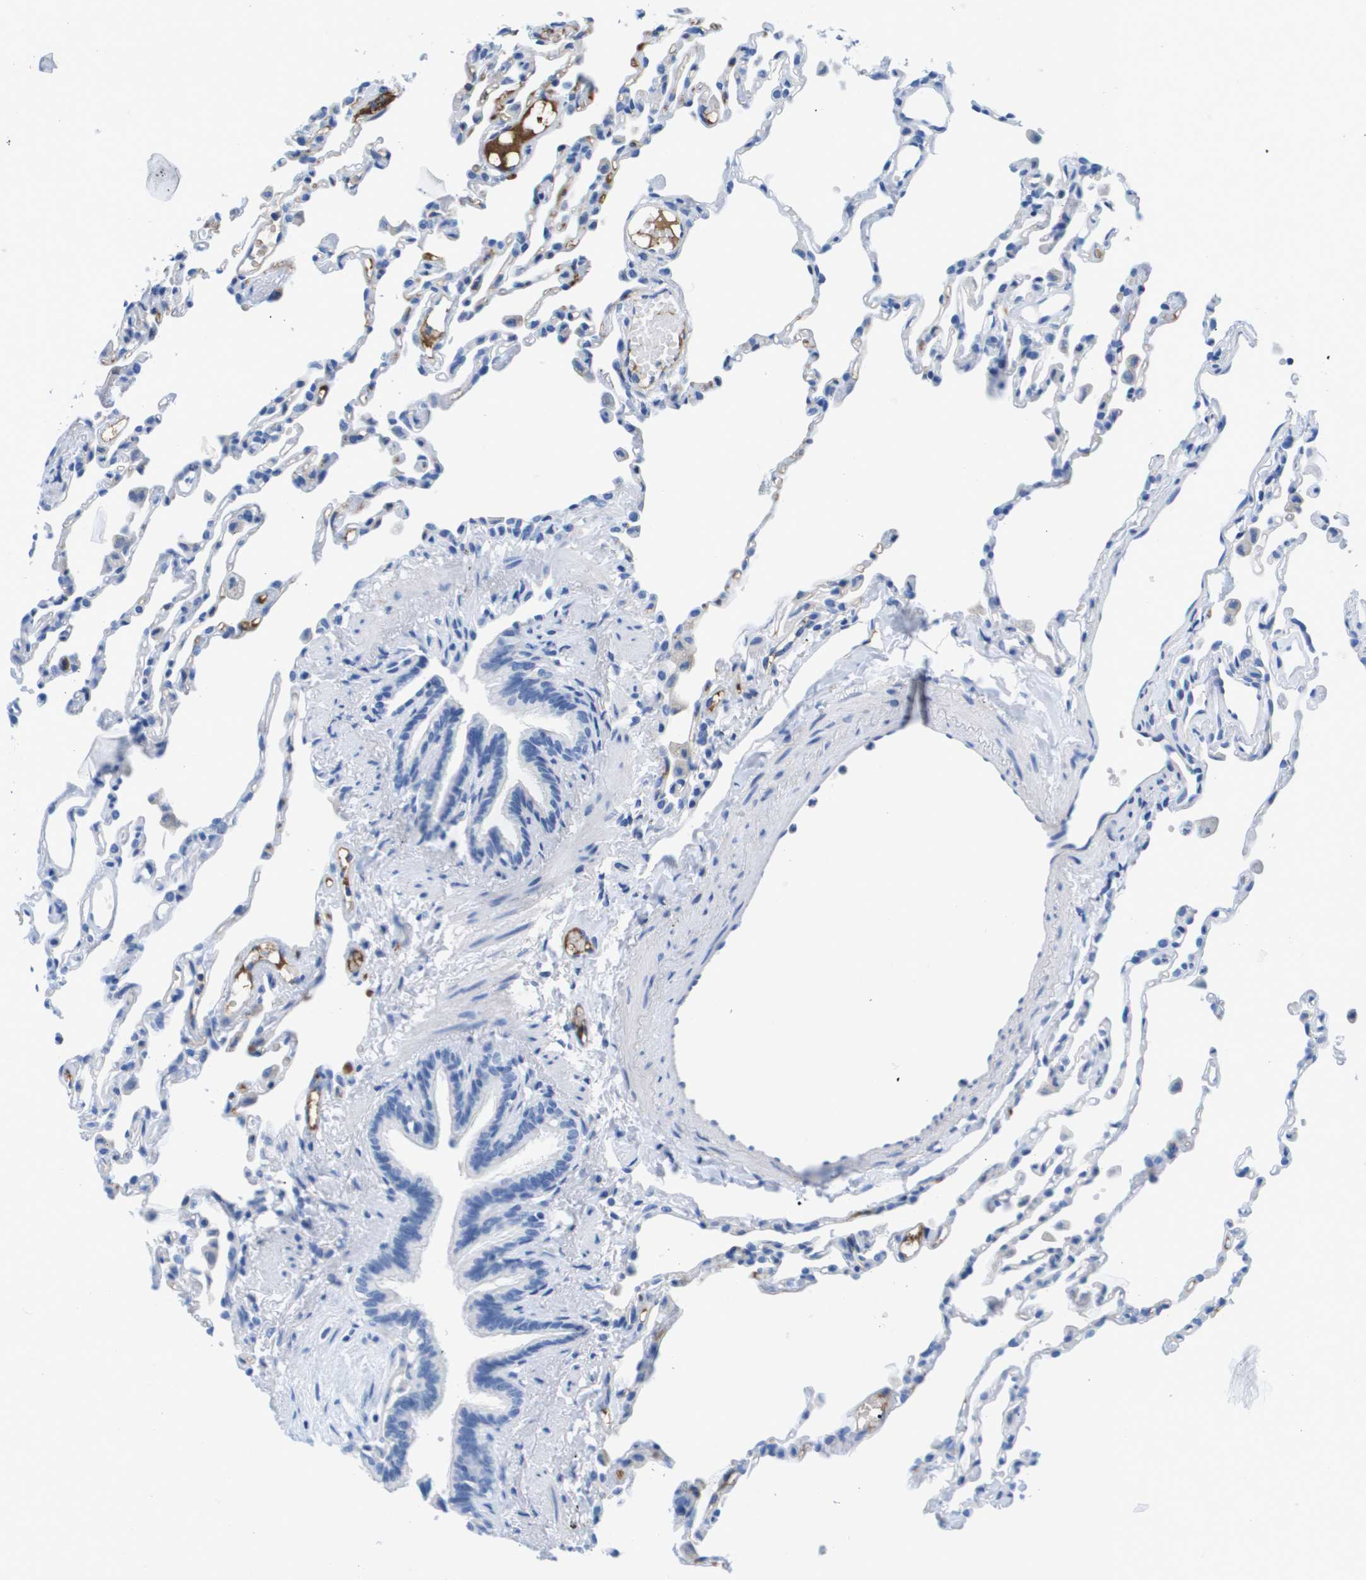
{"staining": {"intensity": "negative", "quantity": "none", "location": "none"}, "tissue": "lung", "cell_type": "Alveolar cells", "image_type": "normal", "snomed": [{"axis": "morphology", "description": "Normal tissue, NOS"}, {"axis": "topography", "description": "Bronchus"}, {"axis": "topography", "description": "Lung"}], "caption": "The photomicrograph shows no staining of alveolar cells in normal lung.", "gene": "APOA1", "patient": {"sex": "female", "age": 49}}